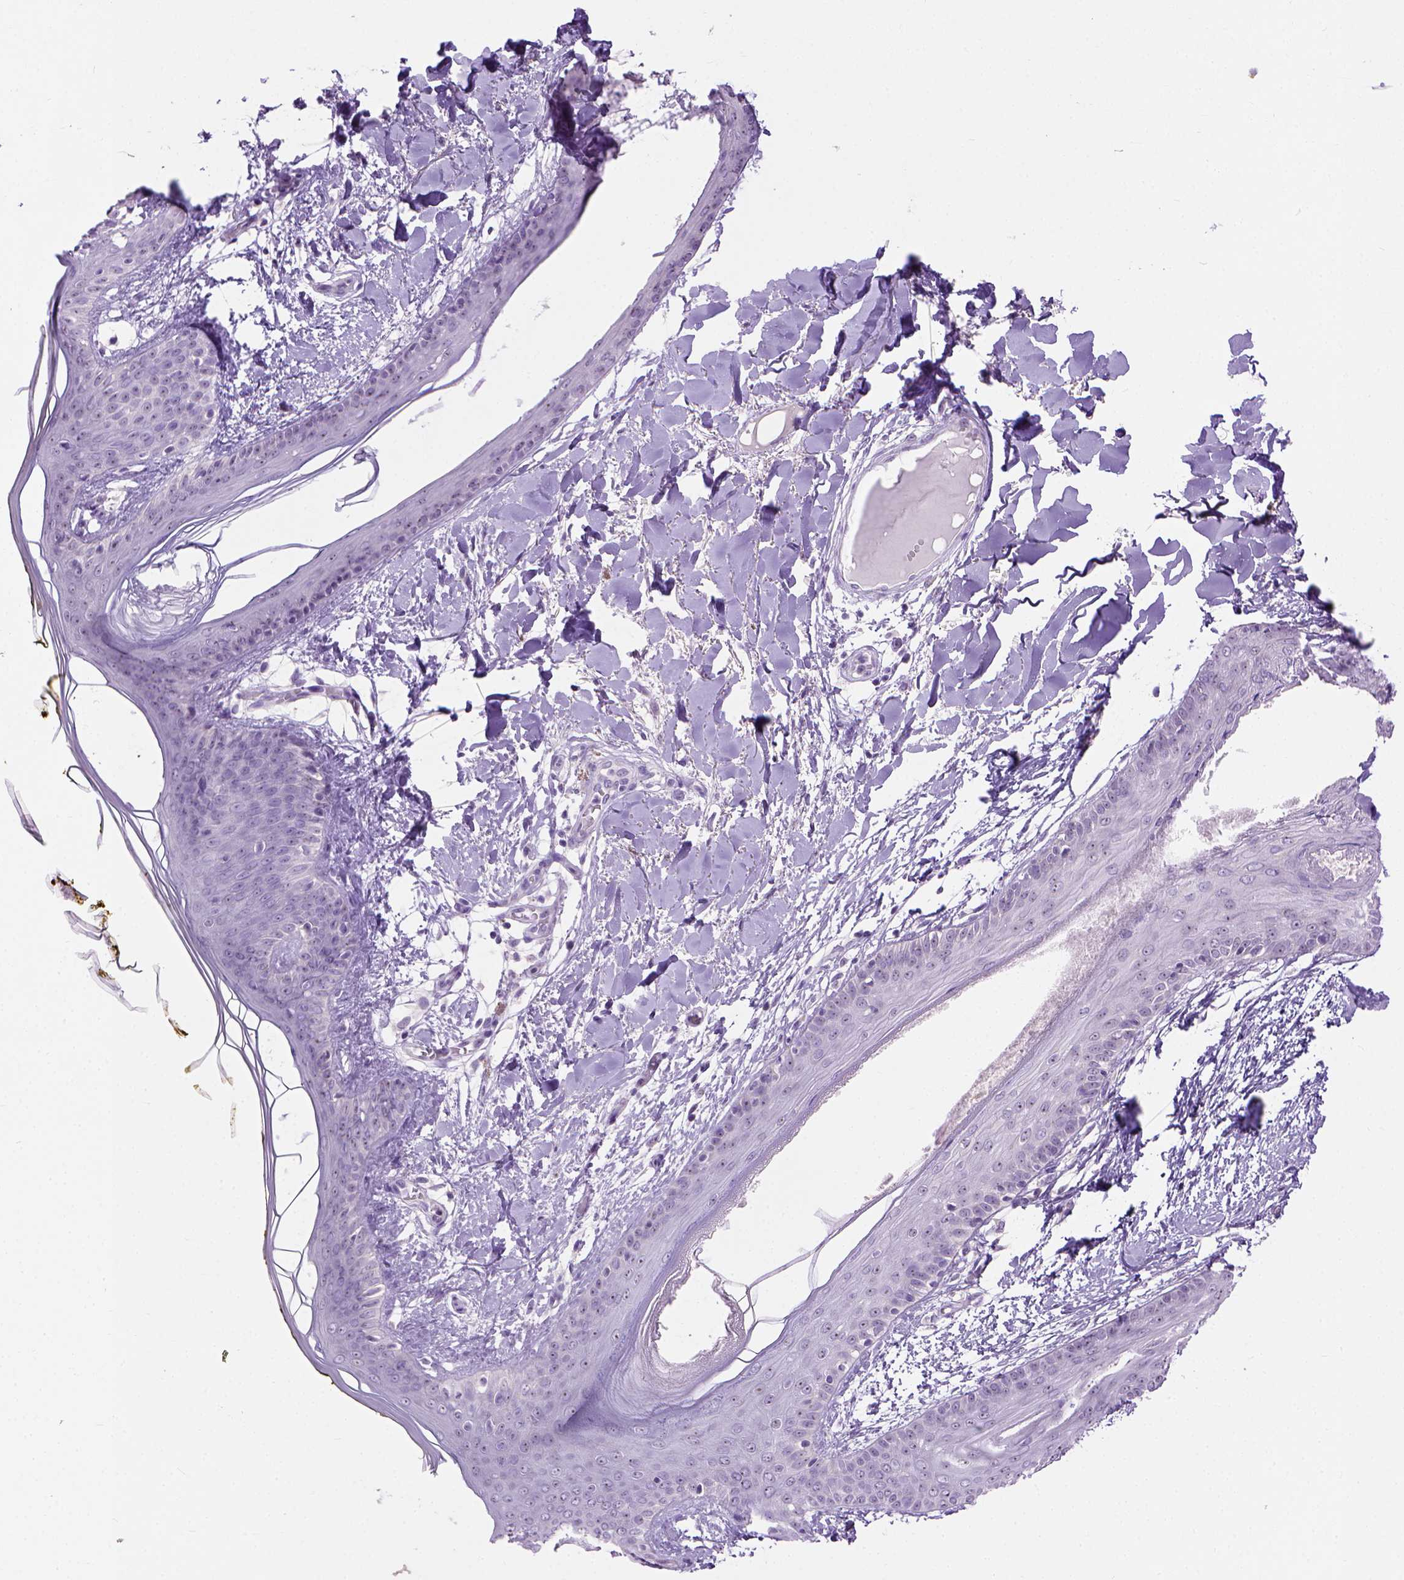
{"staining": {"intensity": "negative", "quantity": "none", "location": "none"}, "tissue": "skin", "cell_type": "Fibroblasts", "image_type": "normal", "snomed": [{"axis": "morphology", "description": "Normal tissue, NOS"}, {"axis": "topography", "description": "Skin"}], "caption": "Immunohistochemistry (IHC) photomicrograph of unremarkable skin: skin stained with DAB reveals no significant protein expression in fibroblasts.", "gene": "UTP4", "patient": {"sex": "female", "age": 34}}